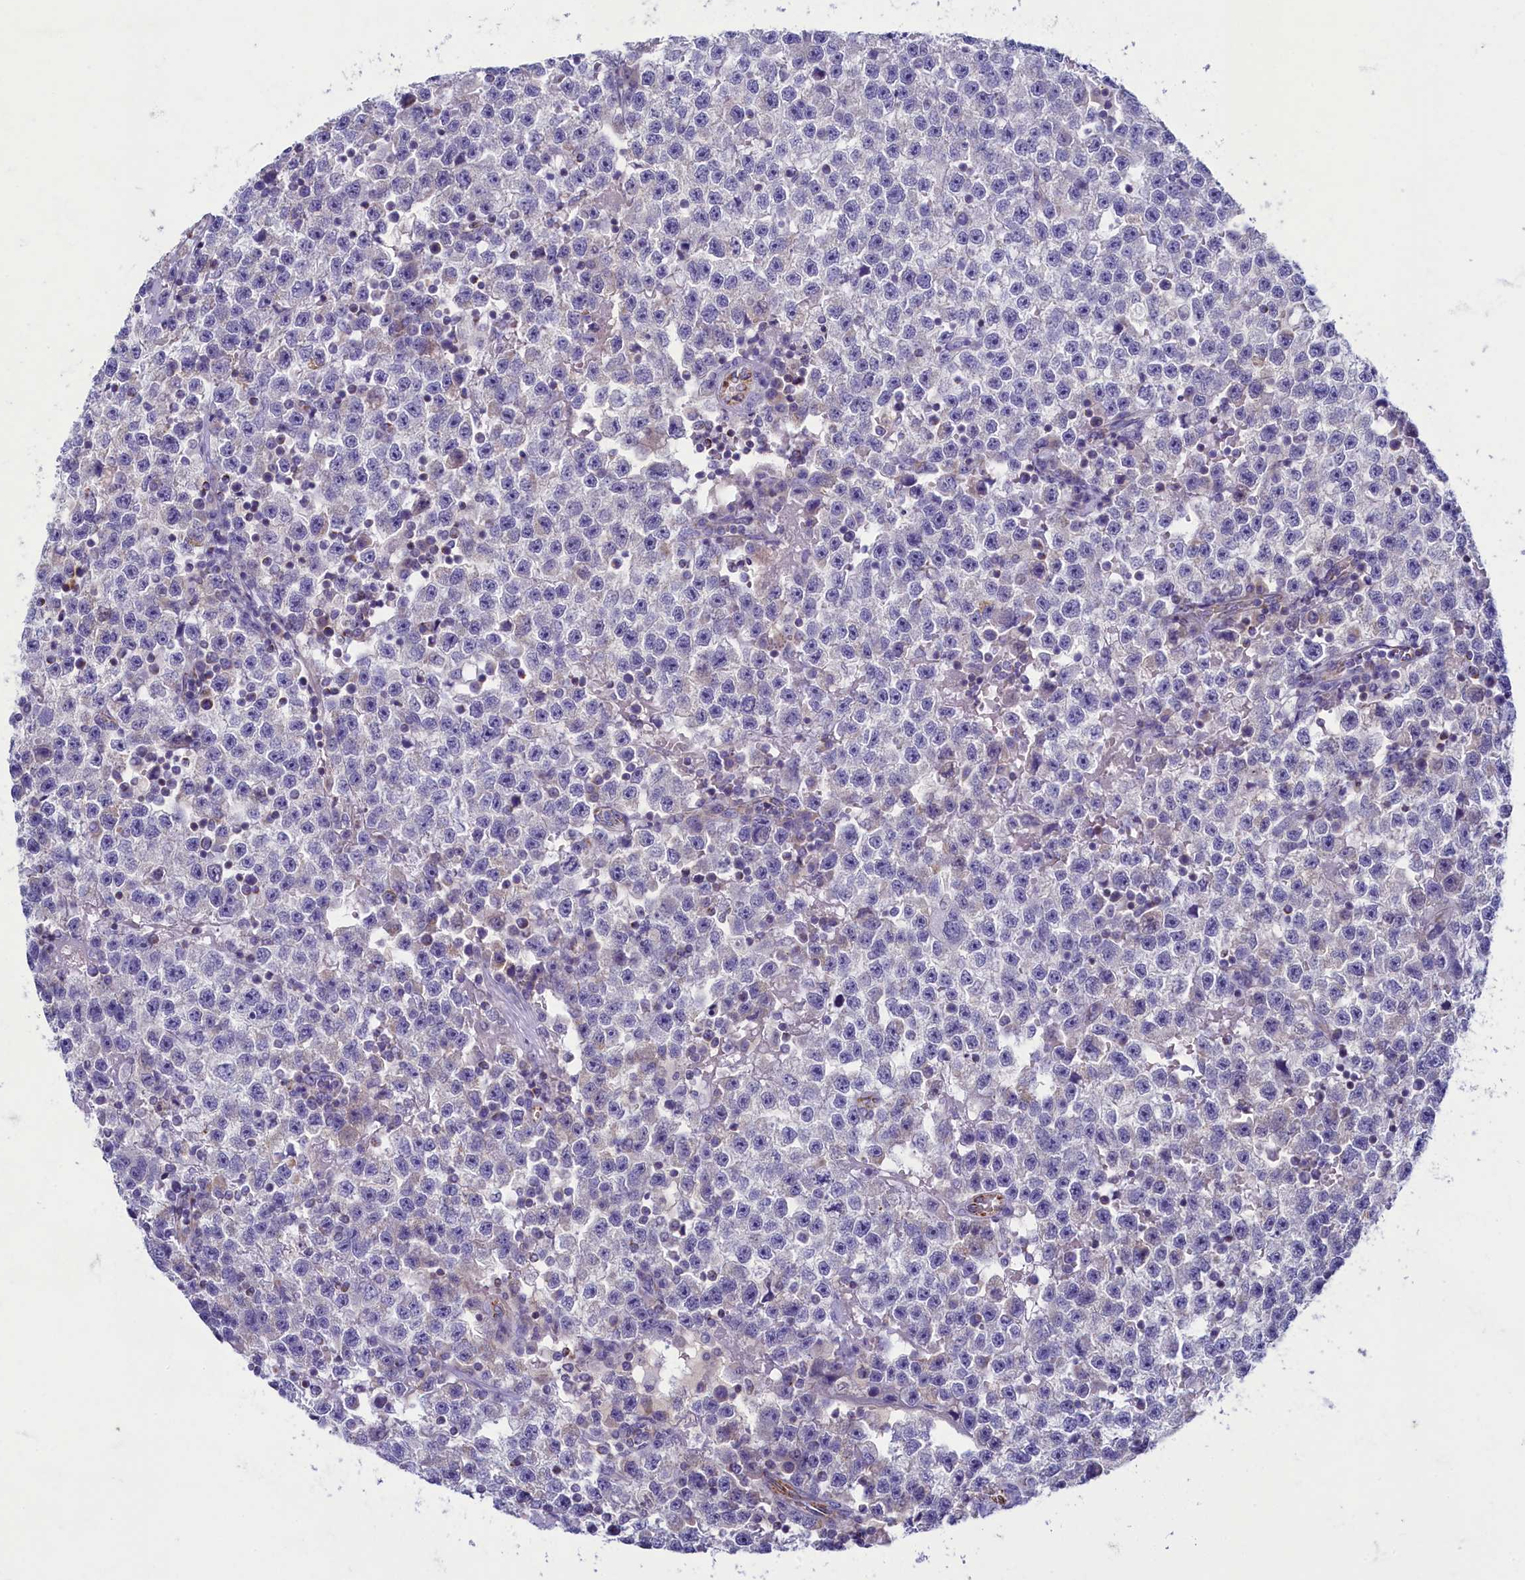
{"staining": {"intensity": "negative", "quantity": "none", "location": "none"}, "tissue": "testis cancer", "cell_type": "Tumor cells", "image_type": "cancer", "snomed": [{"axis": "morphology", "description": "Seminoma, NOS"}, {"axis": "topography", "description": "Testis"}], "caption": "Immunohistochemical staining of human testis seminoma reveals no significant staining in tumor cells.", "gene": "OCIAD2", "patient": {"sex": "male", "age": 22}}